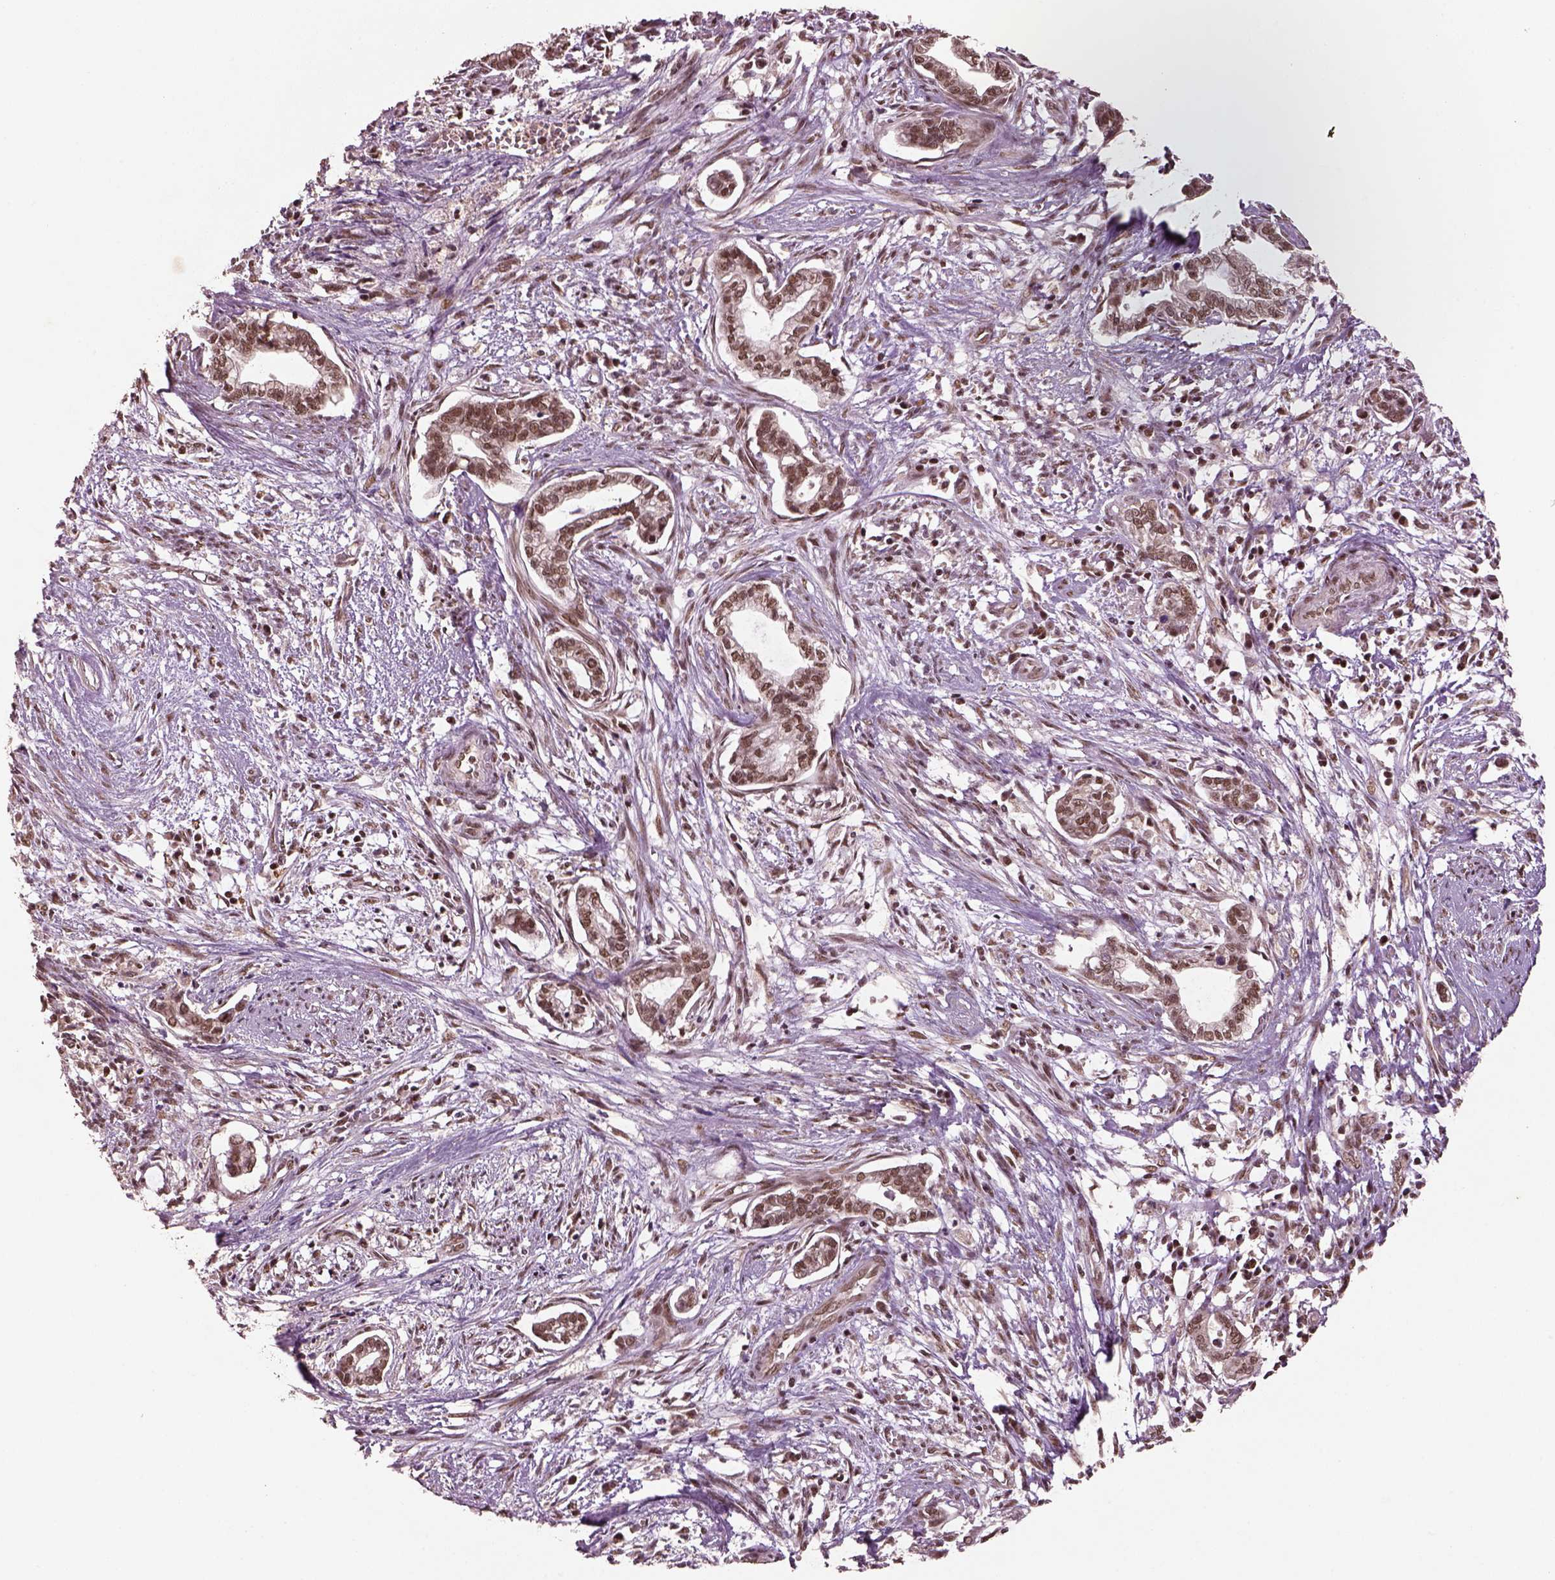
{"staining": {"intensity": "moderate", "quantity": ">75%", "location": "nuclear"}, "tissue": "cervical cancer", "cell_type": "Tumor cells", "image_type": "cancer", "snomed": [{"axis": "morphology", "description": "Adenocarcinoma, NOS"}, {"axis": "topography", "description": "Cervix"}], "caption": "A high-resolution photomicrograph shows immunohistochemistry staining of cervical cancer (adenocarcinoma), which reveals moderate nuclear staining in approximately >75% of tumor cells.", "gene": "BRD9", "patient": {"sex": "female", "age": 62}}